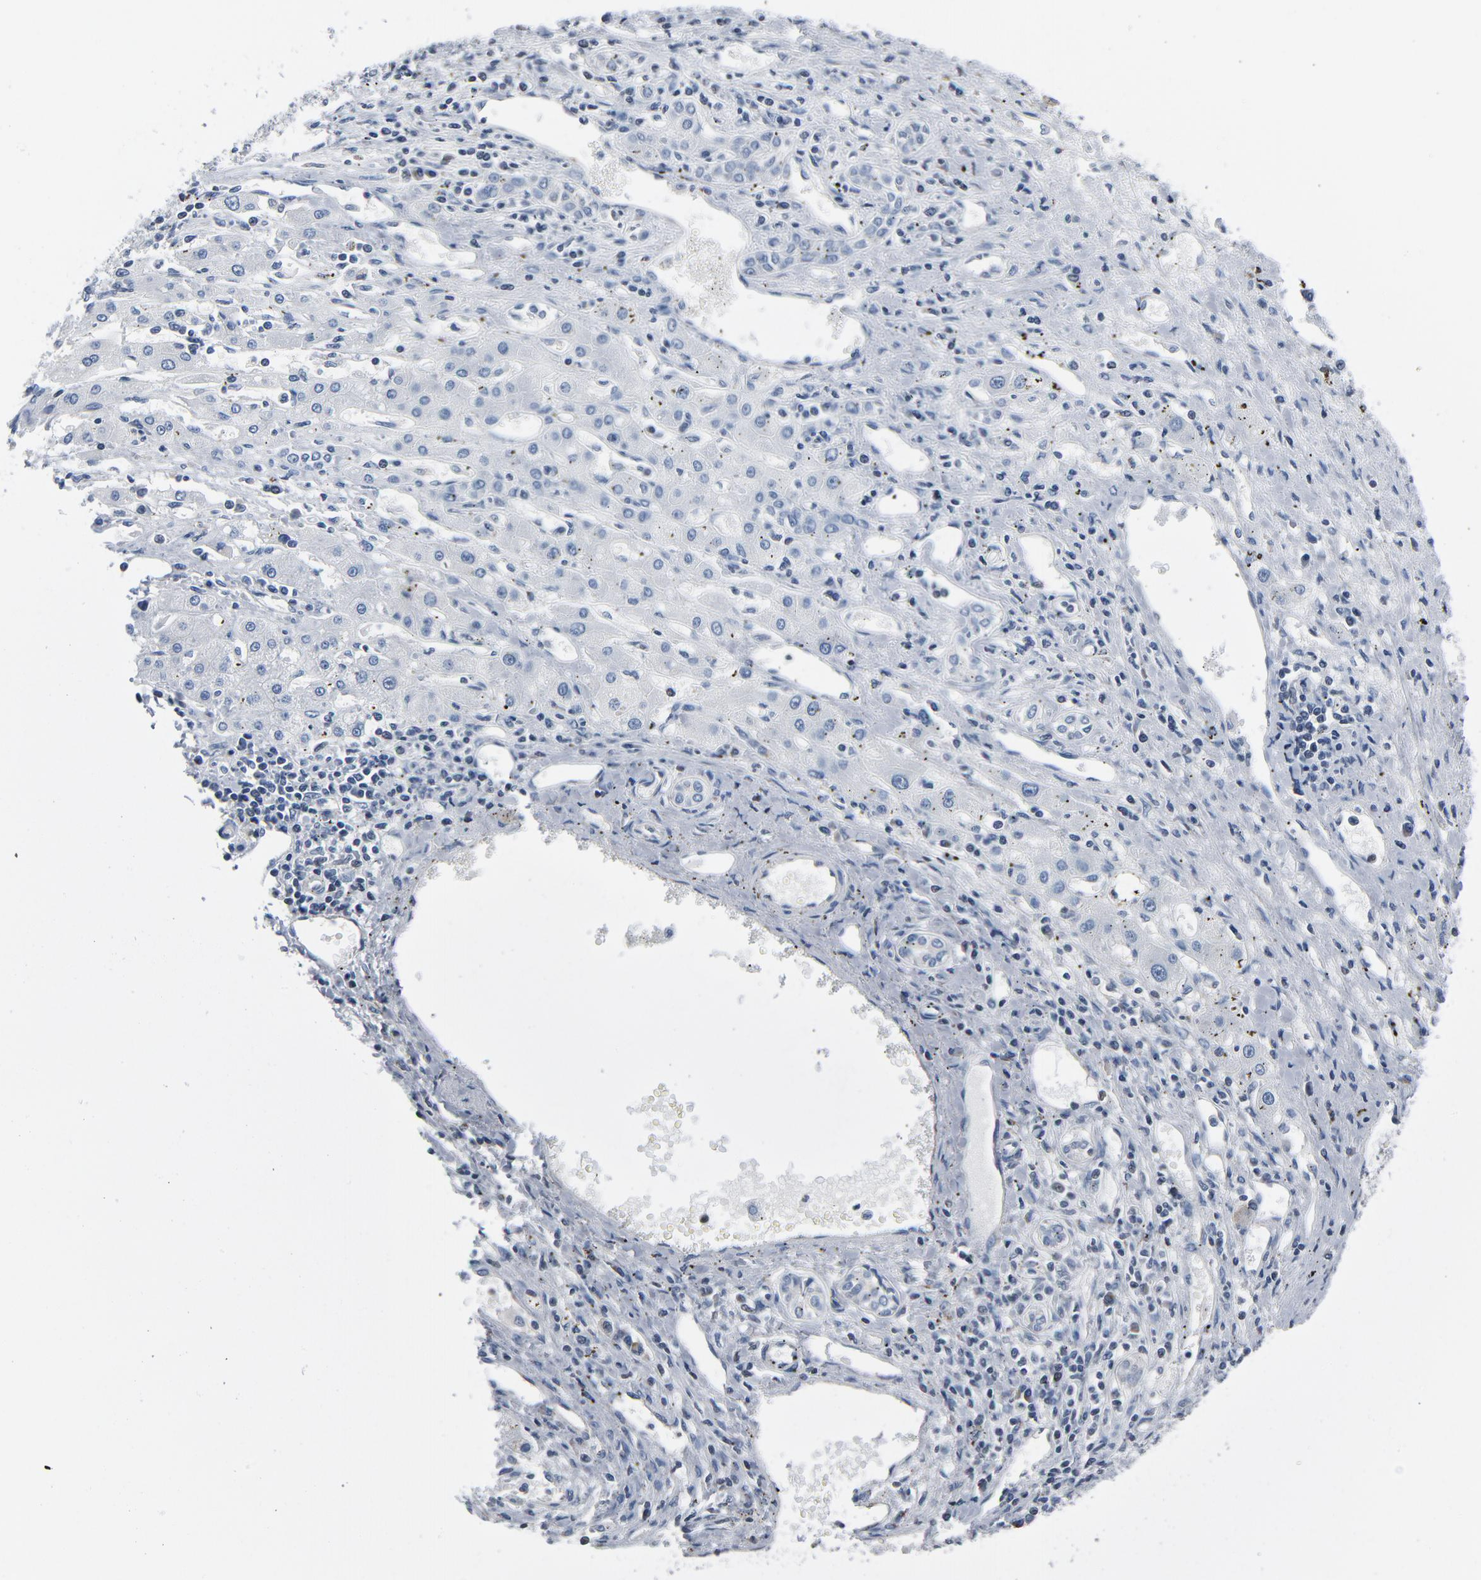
{"staining": {"intensity": "weak", "quantity": "<25%", "location": "cytoplasmic/membranous"}, "tissue": "liver cancer", "cell_type": "Tumor cells", "image_type": "cancer", "snomed": [{"axis": "morphology", "description": "Carcinoma, Hepatocellular, NOS"}, {"axis": "topography", "description": "Liver"}], "caption": "IHC micrograph of neoplastic tissue: liver cancer (hepatocellular carcinoma) stained with DAB (3,3'-diaminobenzidine) demonstrates no significant protein positivity in tumor cells. (DAB immunohistochemistry (IHC) visualized using brightfield microscopy, high magnification).", "gene": "YIPF6", "patient": {"sex": "male", "age": 72}}